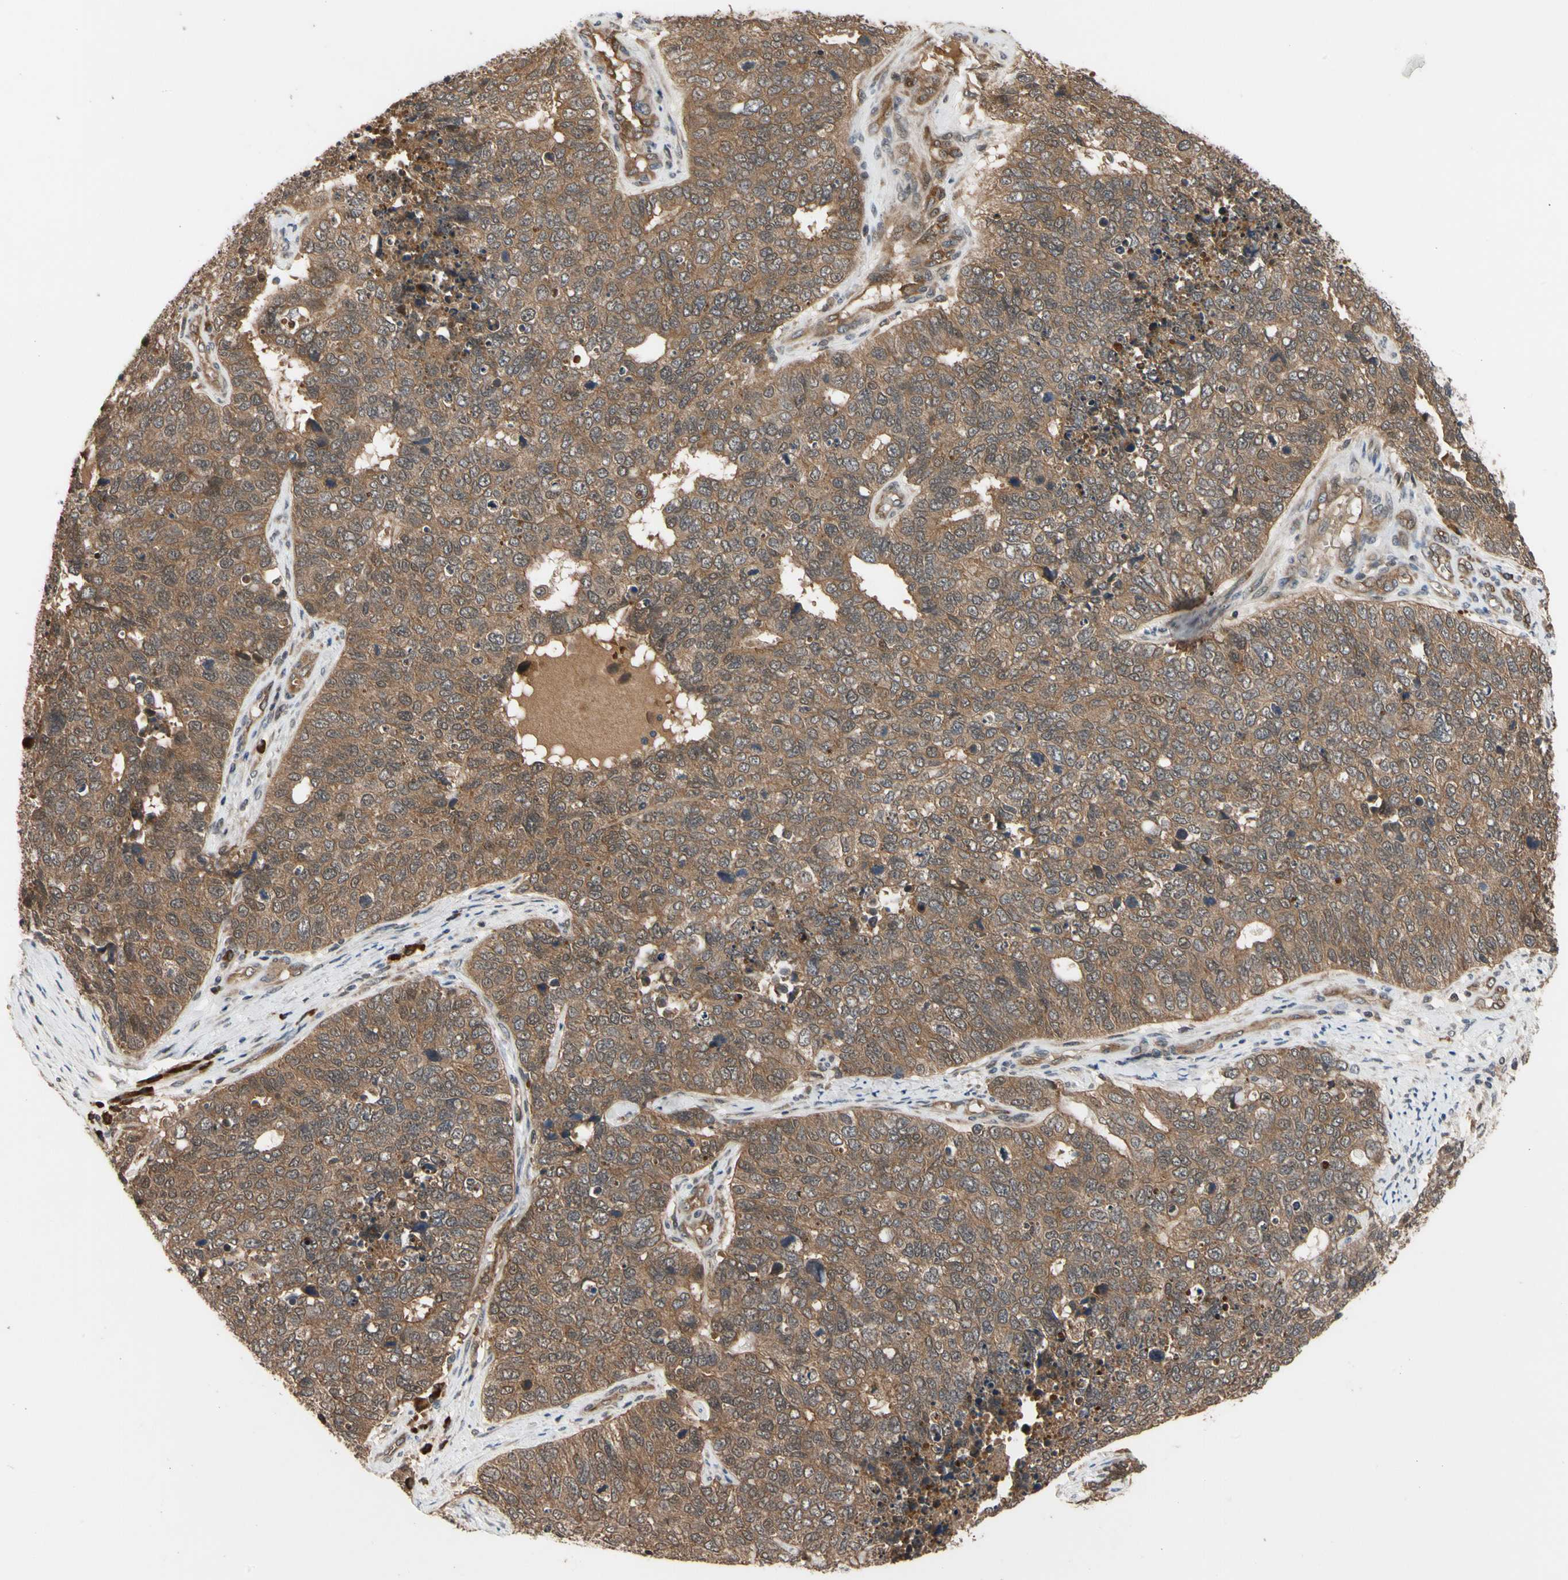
{"staining": {"intensity": "moderate", "quantity": ">75%", "location": "cytoplasmic/membranous"}, "tissue": "cervical cancer", "cell_type": "Tumor cells", "image_type": "cancer", "snomed": [{"axis": "morphology", "description": "Squamous cell carcinoma, NOS"}, {"axis": "topography", "description": "Cervix"}], "caption": "A high-resolution micrograph shows immunohistochemistry staining of cervical cancer, which reveals moderate cytoplasmic/membranous staining in about >75% of tumor cells.", "gene": "CYTIP", "patient": {"sex": "female", "age": 63}}